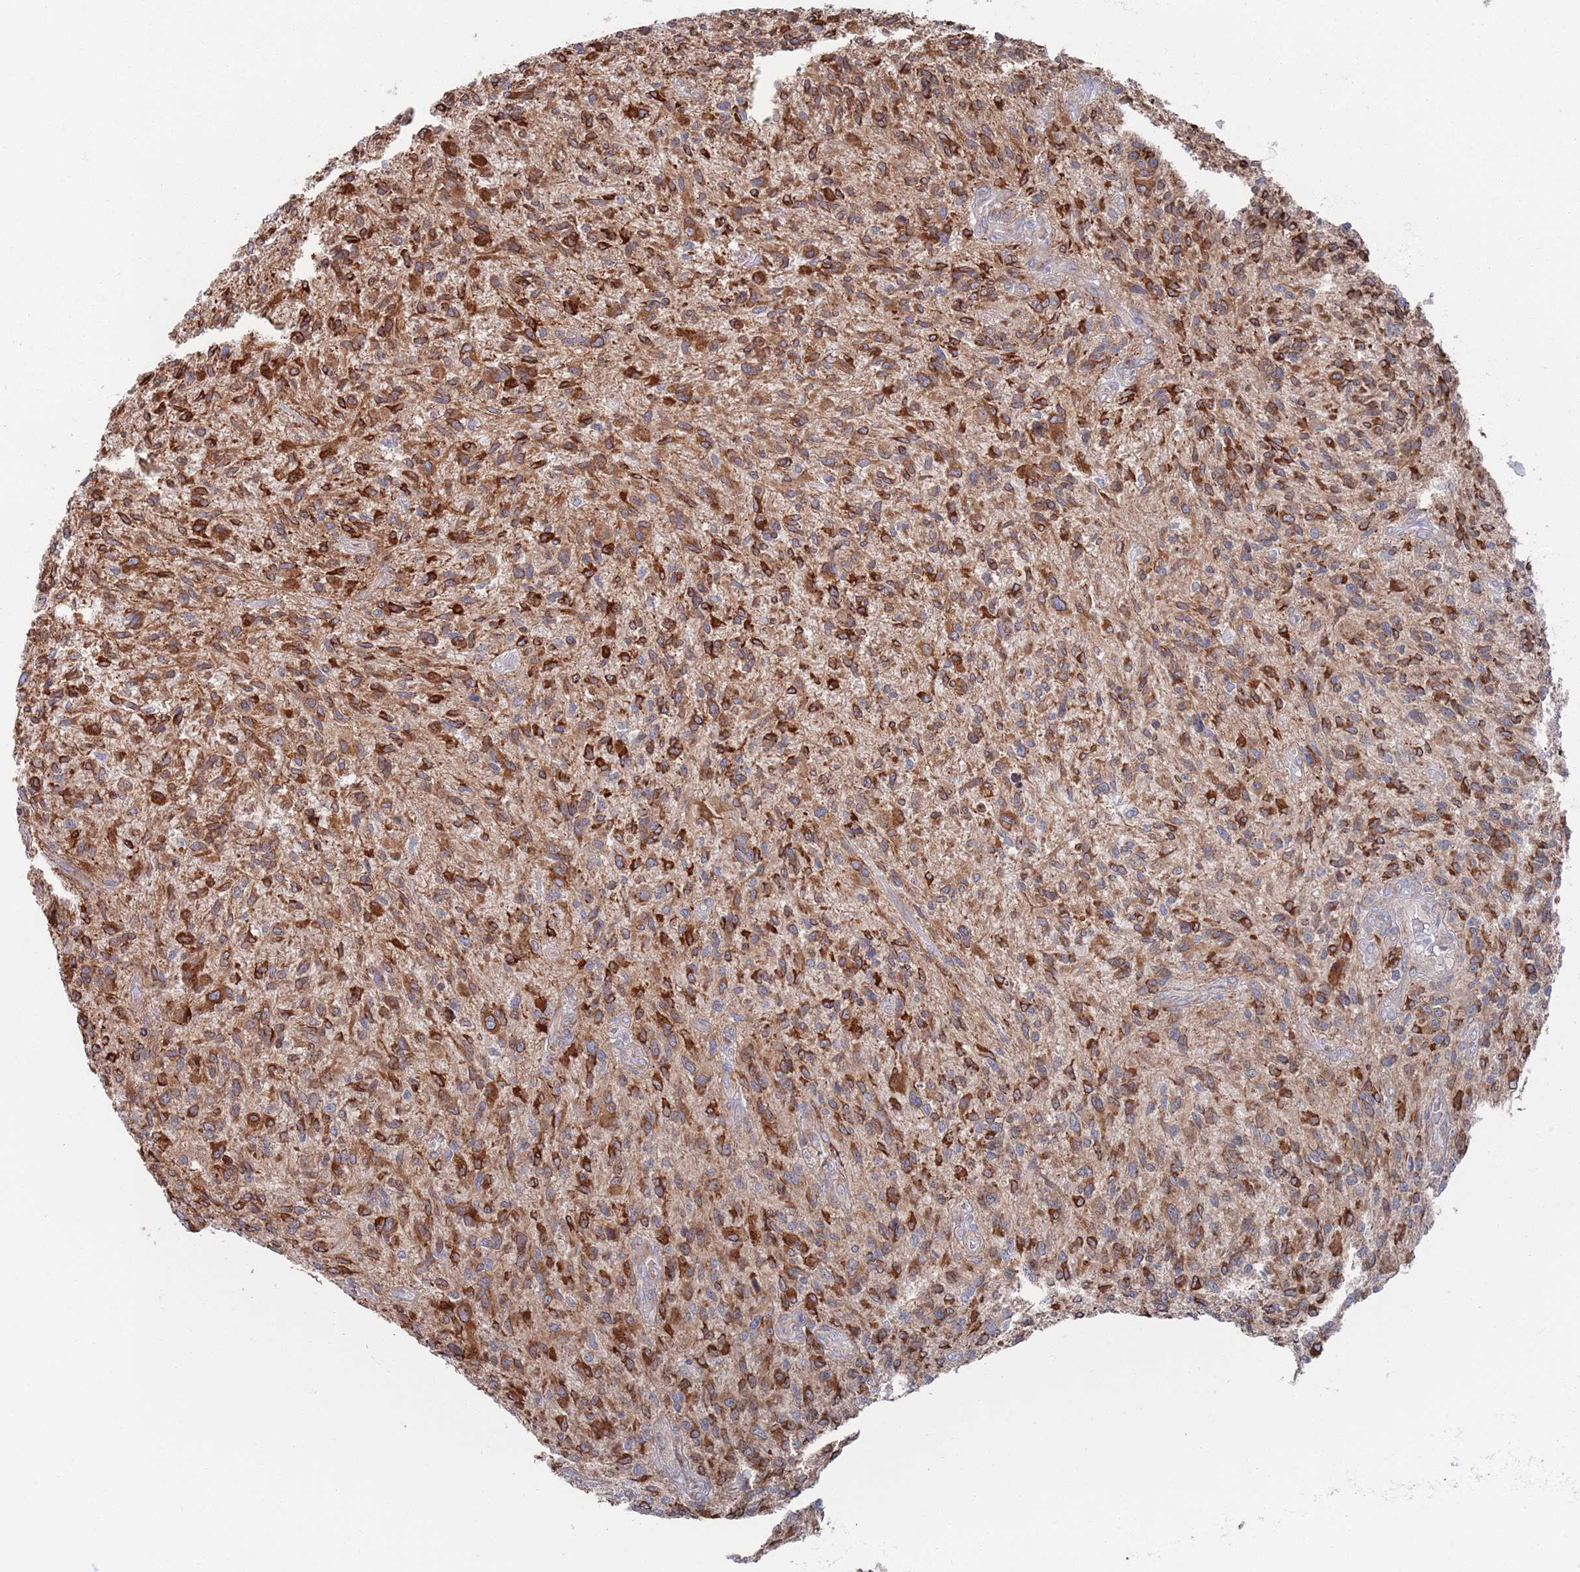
{"staining": {"intensity": "strong", "quantity": "25%-75%", "location": "cytoplasmic/membranous"}, "tissue": "glioma", "cell_type": "Tumor cells", "image_type": "cancer", "snomed": [{"axis": "morphology", "description": "Glioma, malignant, High grade"}, {"axis": "topography", "description": "Brain"}], "caption": "A high amount of strong cytoplasmic/membranous positivity is present in approximately 25%-75% of tumor cells in malignant glioma (high-grade) tissue.", "gene": "CCDC106", "patient": {"sex": "male", "age": 47}}